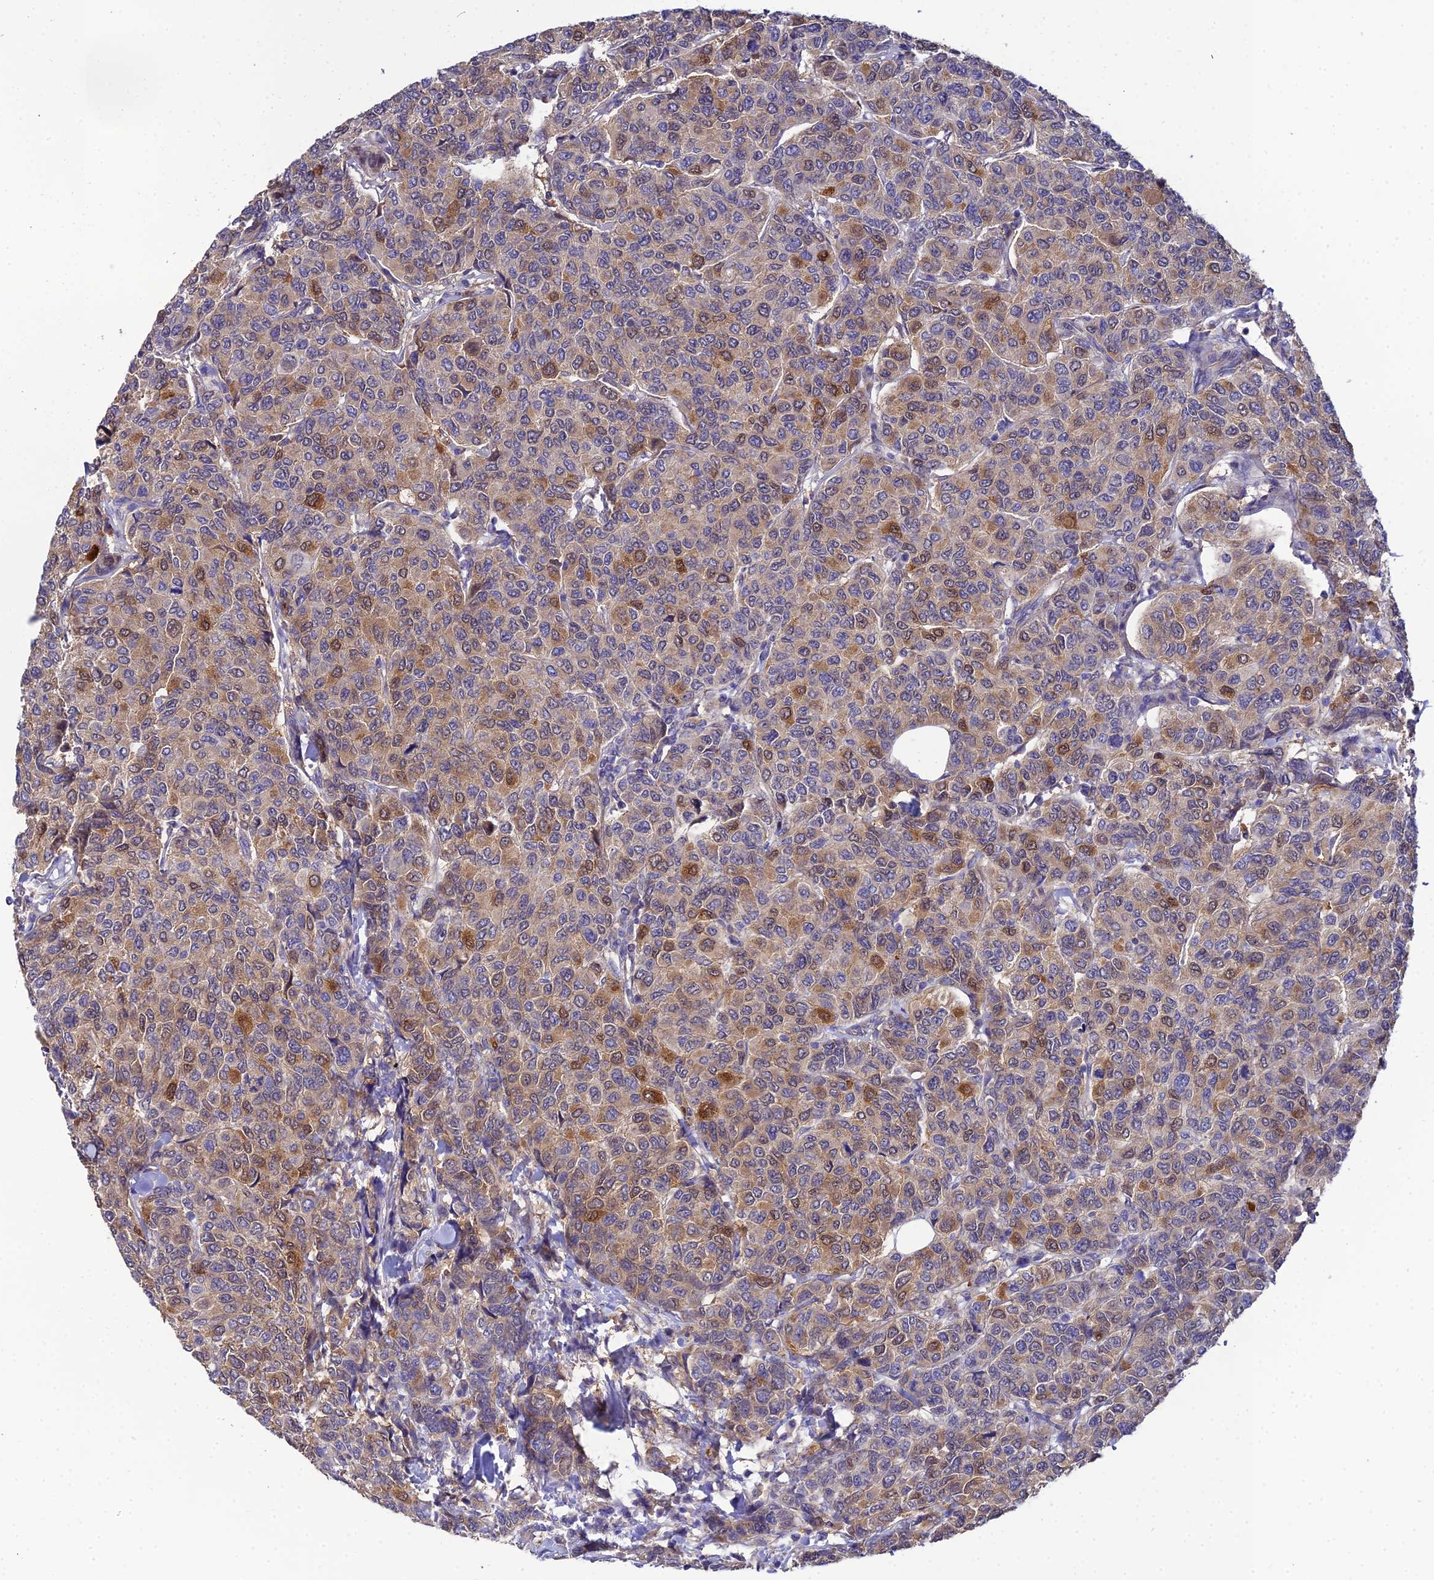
{"staining": {"intensity": "moderate", "quantity": "<25%", "location": "cytoplasmic/membranous"}, "tissue": "breast cancer", "cell_type": "Tumor cells", "image_type": "cancer", "snomed": [{"axis": "morphology", "description": "Duct carcinoma"}, {"axis": "topography", "description": "Breast"}], "caption": "Infiltrating ductal carcinoma (breast) stained with a brown dye demonstrates moderate cytoplasmic/membranous positive staining in approximately <25% of tumor cells.", "gene": "ACOT2", "patient": {"sex": "female", "age": 55}}